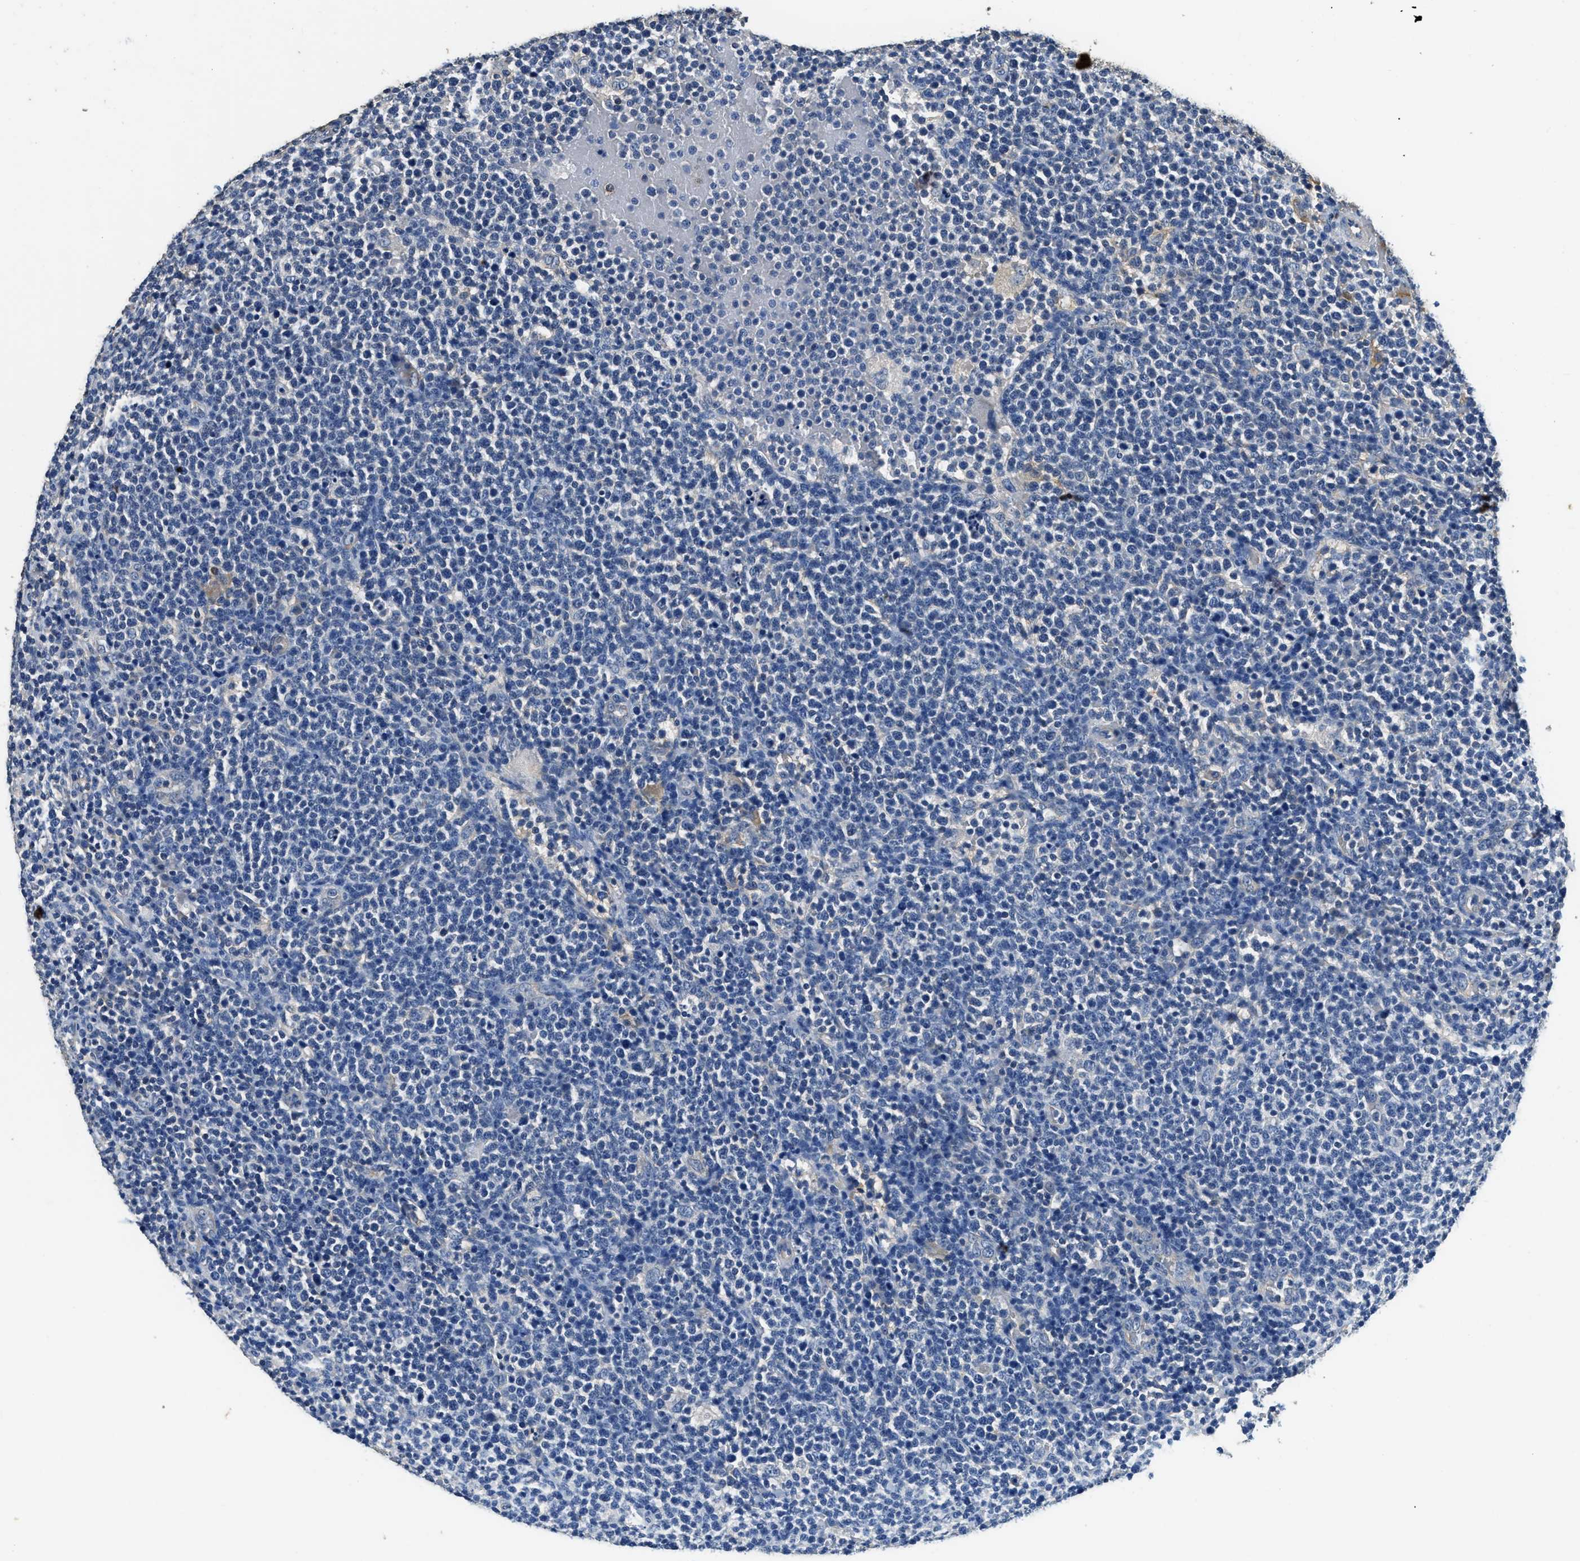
{"staining": {"intensity": "negative", "quantity": "none", "location": "none"}, "tissue": "lymphoma", "cell_type": "Tumor cells", "image_type": "cancer", "snomed": [{"axis": "morphology", "description": "Malignant lymphoma, non-Hodgkin's type, High grade"}, {"axis": "topography", "description": "Lymph node"}], "caption": "Human lymphoma stained for a protein using immunohistochemistry demonstrates no positivity in tumor cells.", "gene": "MIB1", "patient": {"sex": "male", "age": 61}}